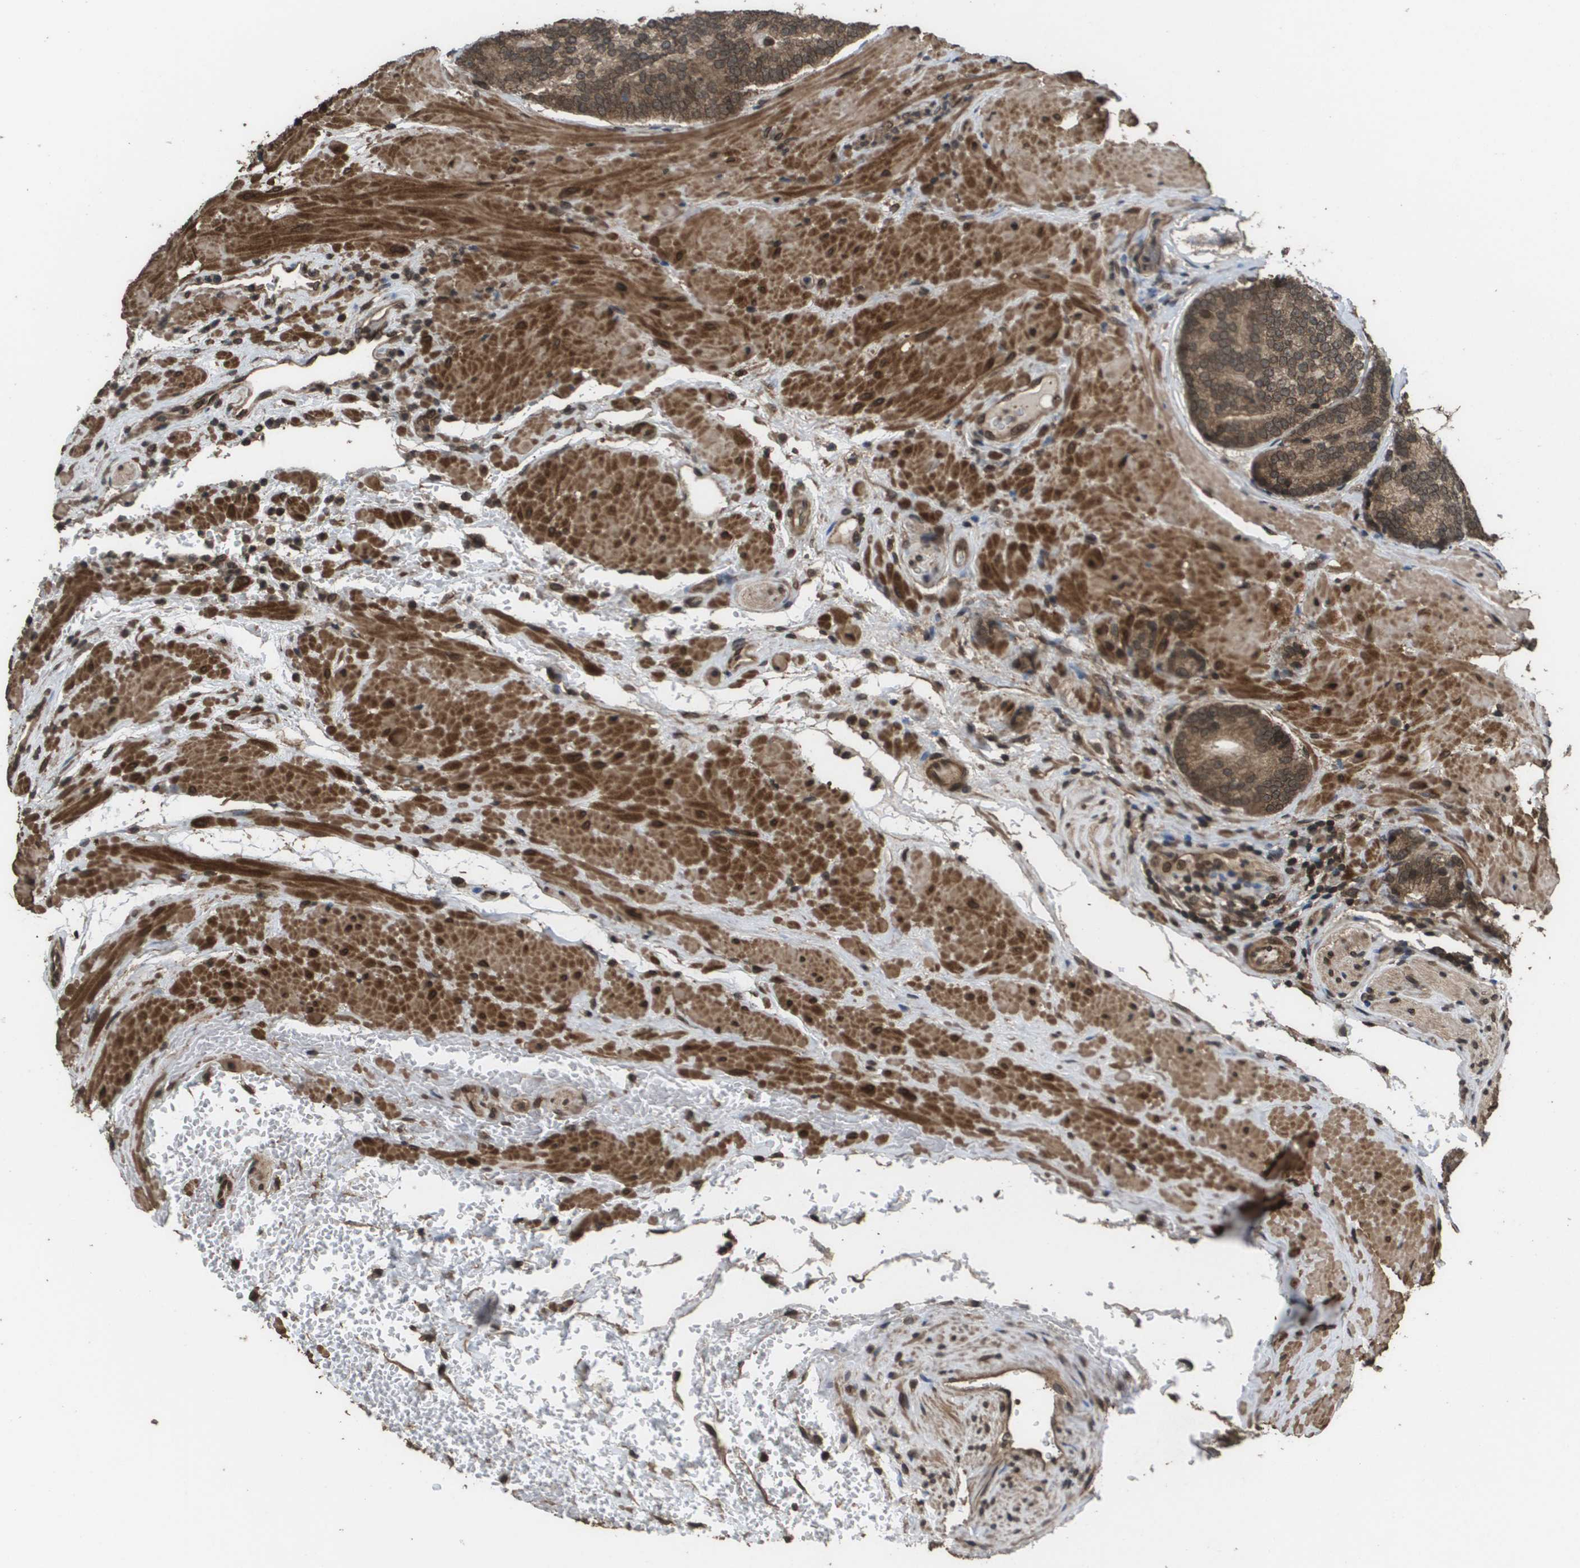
{"staining": {"intensity": "moderate", "quantity": ">75%", "location": "cytoplasmic/membranous,nuclear"}, "tissue": "prostate cancer", "cell_type": "Tumor cells", "image_type": "cancer", "snomed": [{"axis": "morphology", "description": "Adenocarcinoma, High grade"}, {"axis": "topography", "description": "Prostate"}], "caption": "This is an image of immunohistochemistry staining of prostate high-grade adenocarcinoma, which shows moderate staining in the cytoplasmic/membranous and nuclear of tumor cells.", "gene": "AXIN2", "patient": {"sex": "male", "age": 61}}